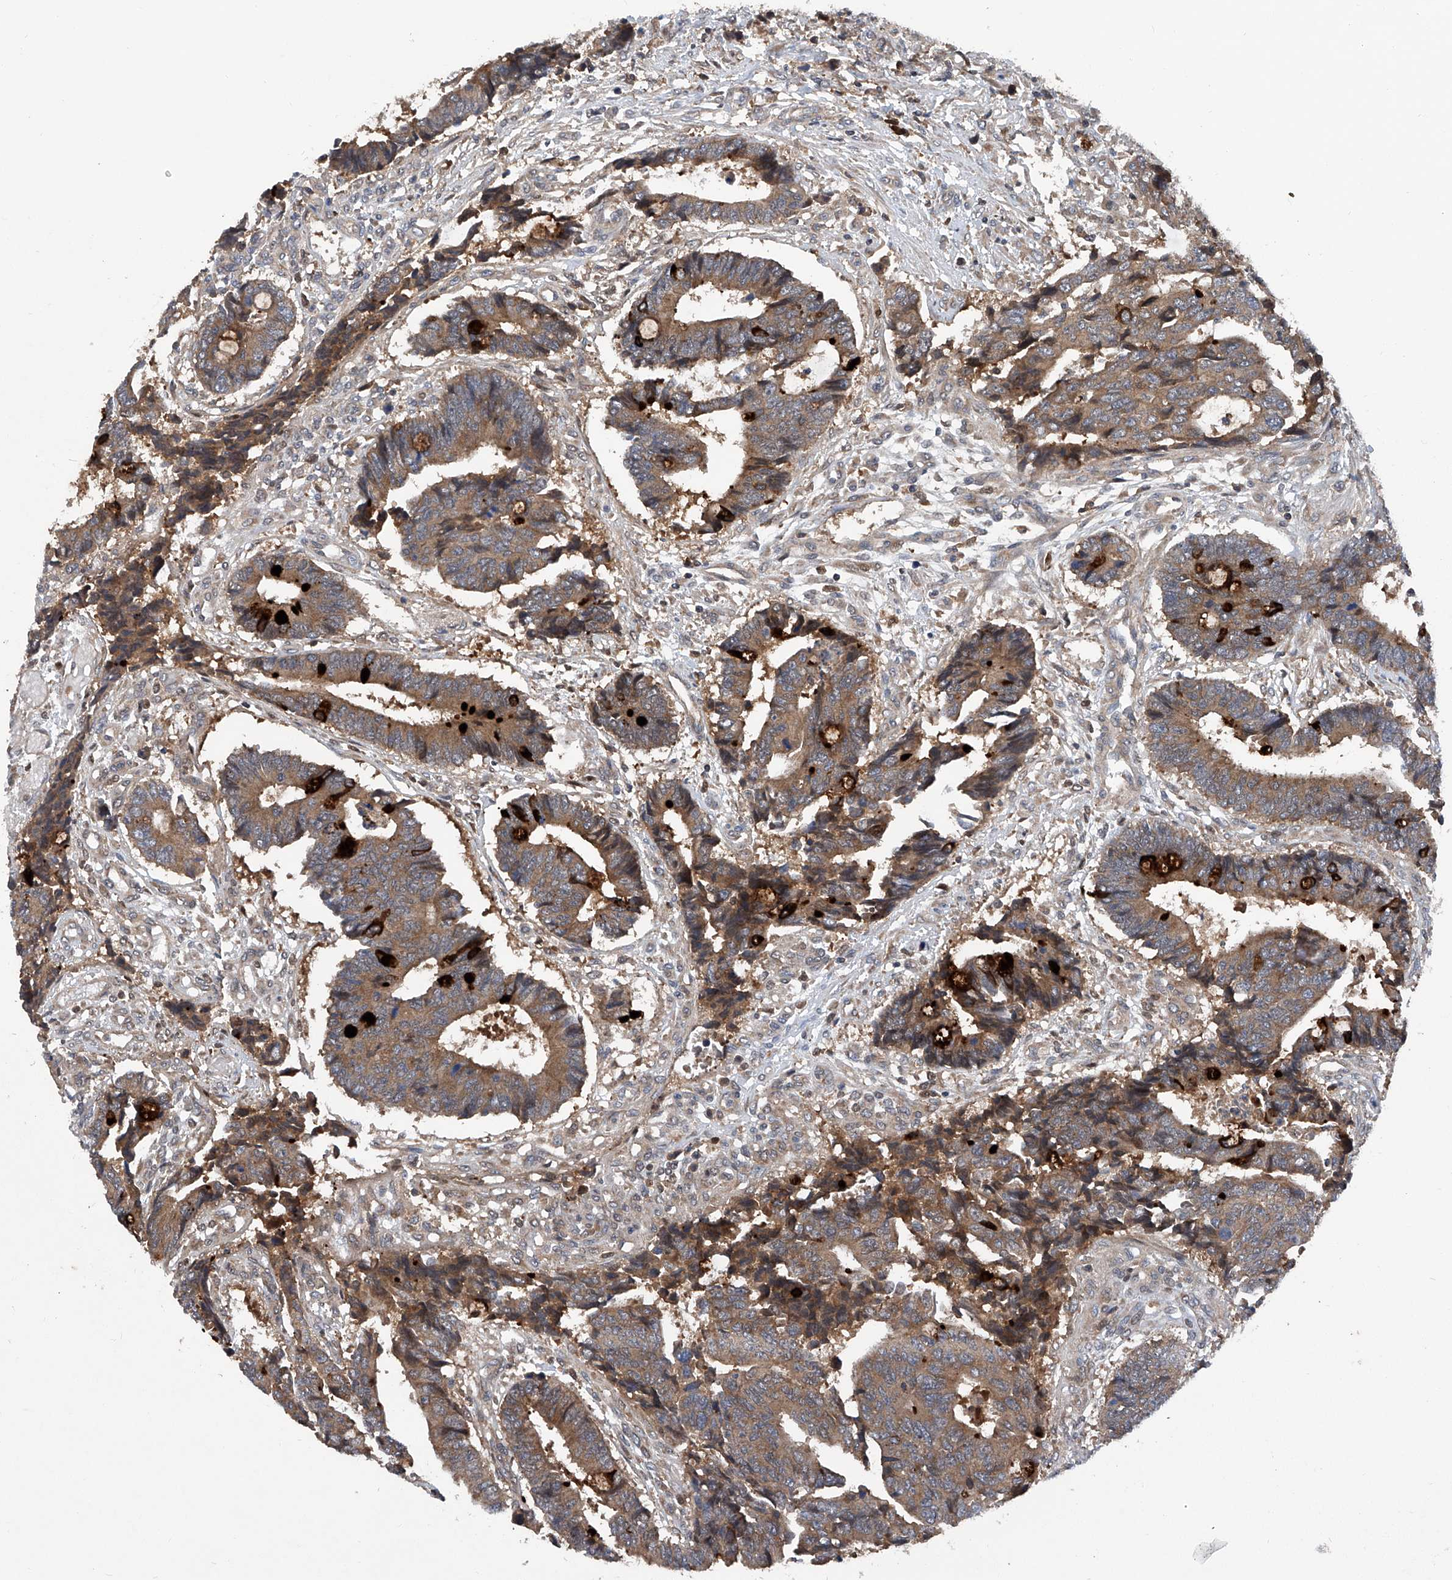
{"staining": {"intensity": "moderate", "quantity": ">75%", "location": "cytoplasmic/membranous"}, "tissue": "colorectal cancer", "cell_type": "Tumor cells", "image_type": "cancer", "snomed": [{"axis": "morphology", "description": "Adenocarcinoma, NOS"}, {"axis": "topography", "description": "Rectum"}], "caption": "Colorectal adenocarcinoma was stained to show a protein in brown. There is medium levels of moderate cytoplasmic/membranous positivity in about >75% of tumor cells.", "gene": "ASCC3", "patient": {"sex": "male", "age": 84}}